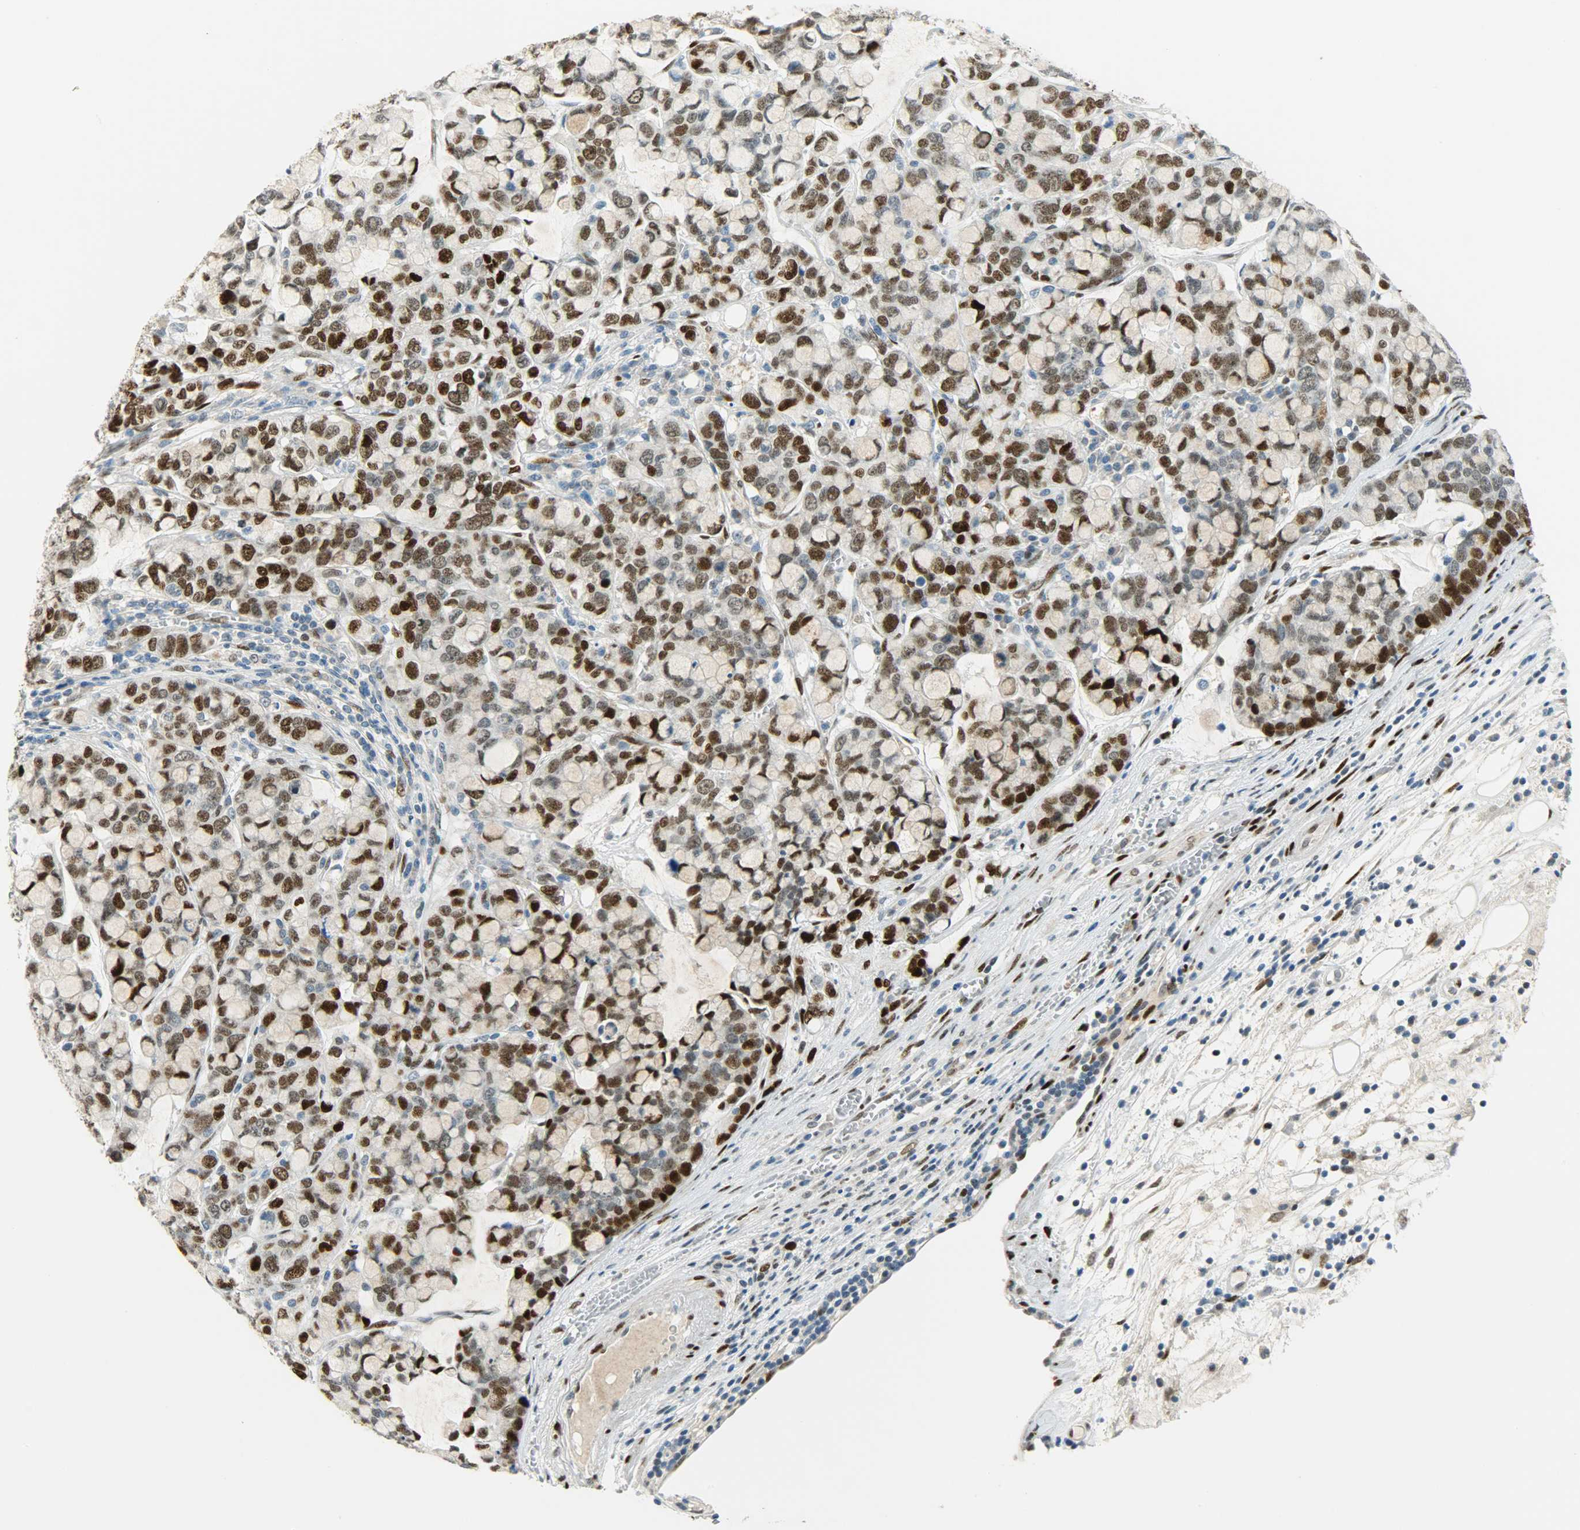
{"staining": {"intensity": "strong", "quantity": ">75%", "location": "nuclear"}, "tissue": "stomach cancer", "cell_type": "Tumor cells", "image_type": "cancer", "snomed": [{"axis": "morphology", "description": "Adenocarcinoma, NOS"}, {"axis": "topography", "description": "Stomach, lower"}], "caption": "High-power microscopy captured an immunohistochemistry (IHC) image of stomach adenocarcinoma, revealing strong nuclear positivity in approximately >75% of tumor cells.", "gene": "JUNB", "patient": {"sex": "male", "age": 84}}